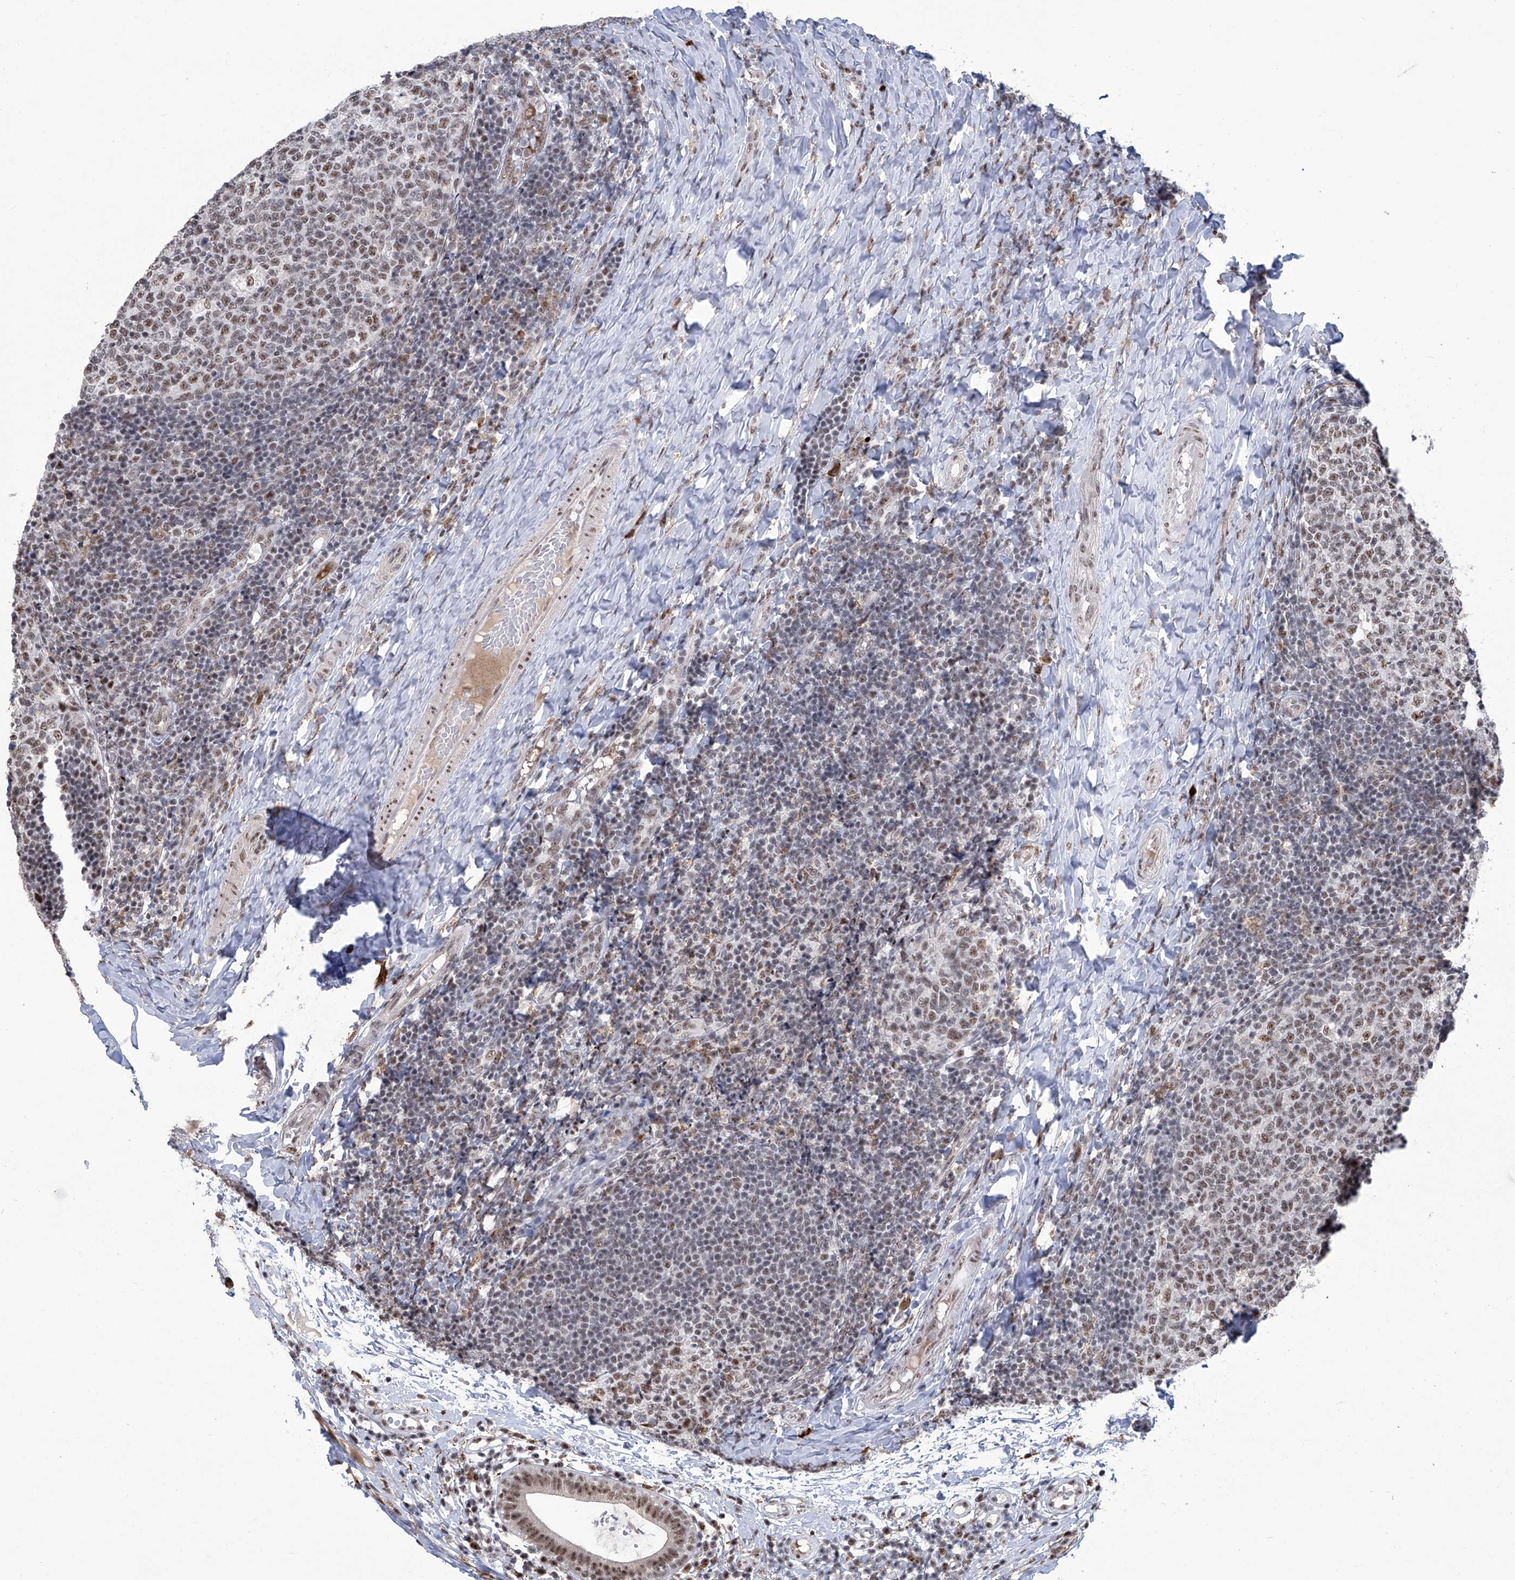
{"staining": {"intensity": "moderate", "quantity": "25%-75%", "location": "nuclear"}, "tissue": "tonsil", "cell_type": "Germinal center cells", "image_type": "normal", "snomed": [{"axis": "morphology", "description": "Normal tissue, NOS"}, {"axis": "topography", "description": "Tonsil"}], "caption": "Immunohistochemistry (DAB (3,3'-diaminobenzidine)) staining of normal tonsil reveals moderate nuclear protein expression in about 25%-75% of germinal center cells. (Brightfield microscopy of DAB IHC at high magnification).", "gene": "FBXL4", "patient": {"sex": "female", "age": 19}}